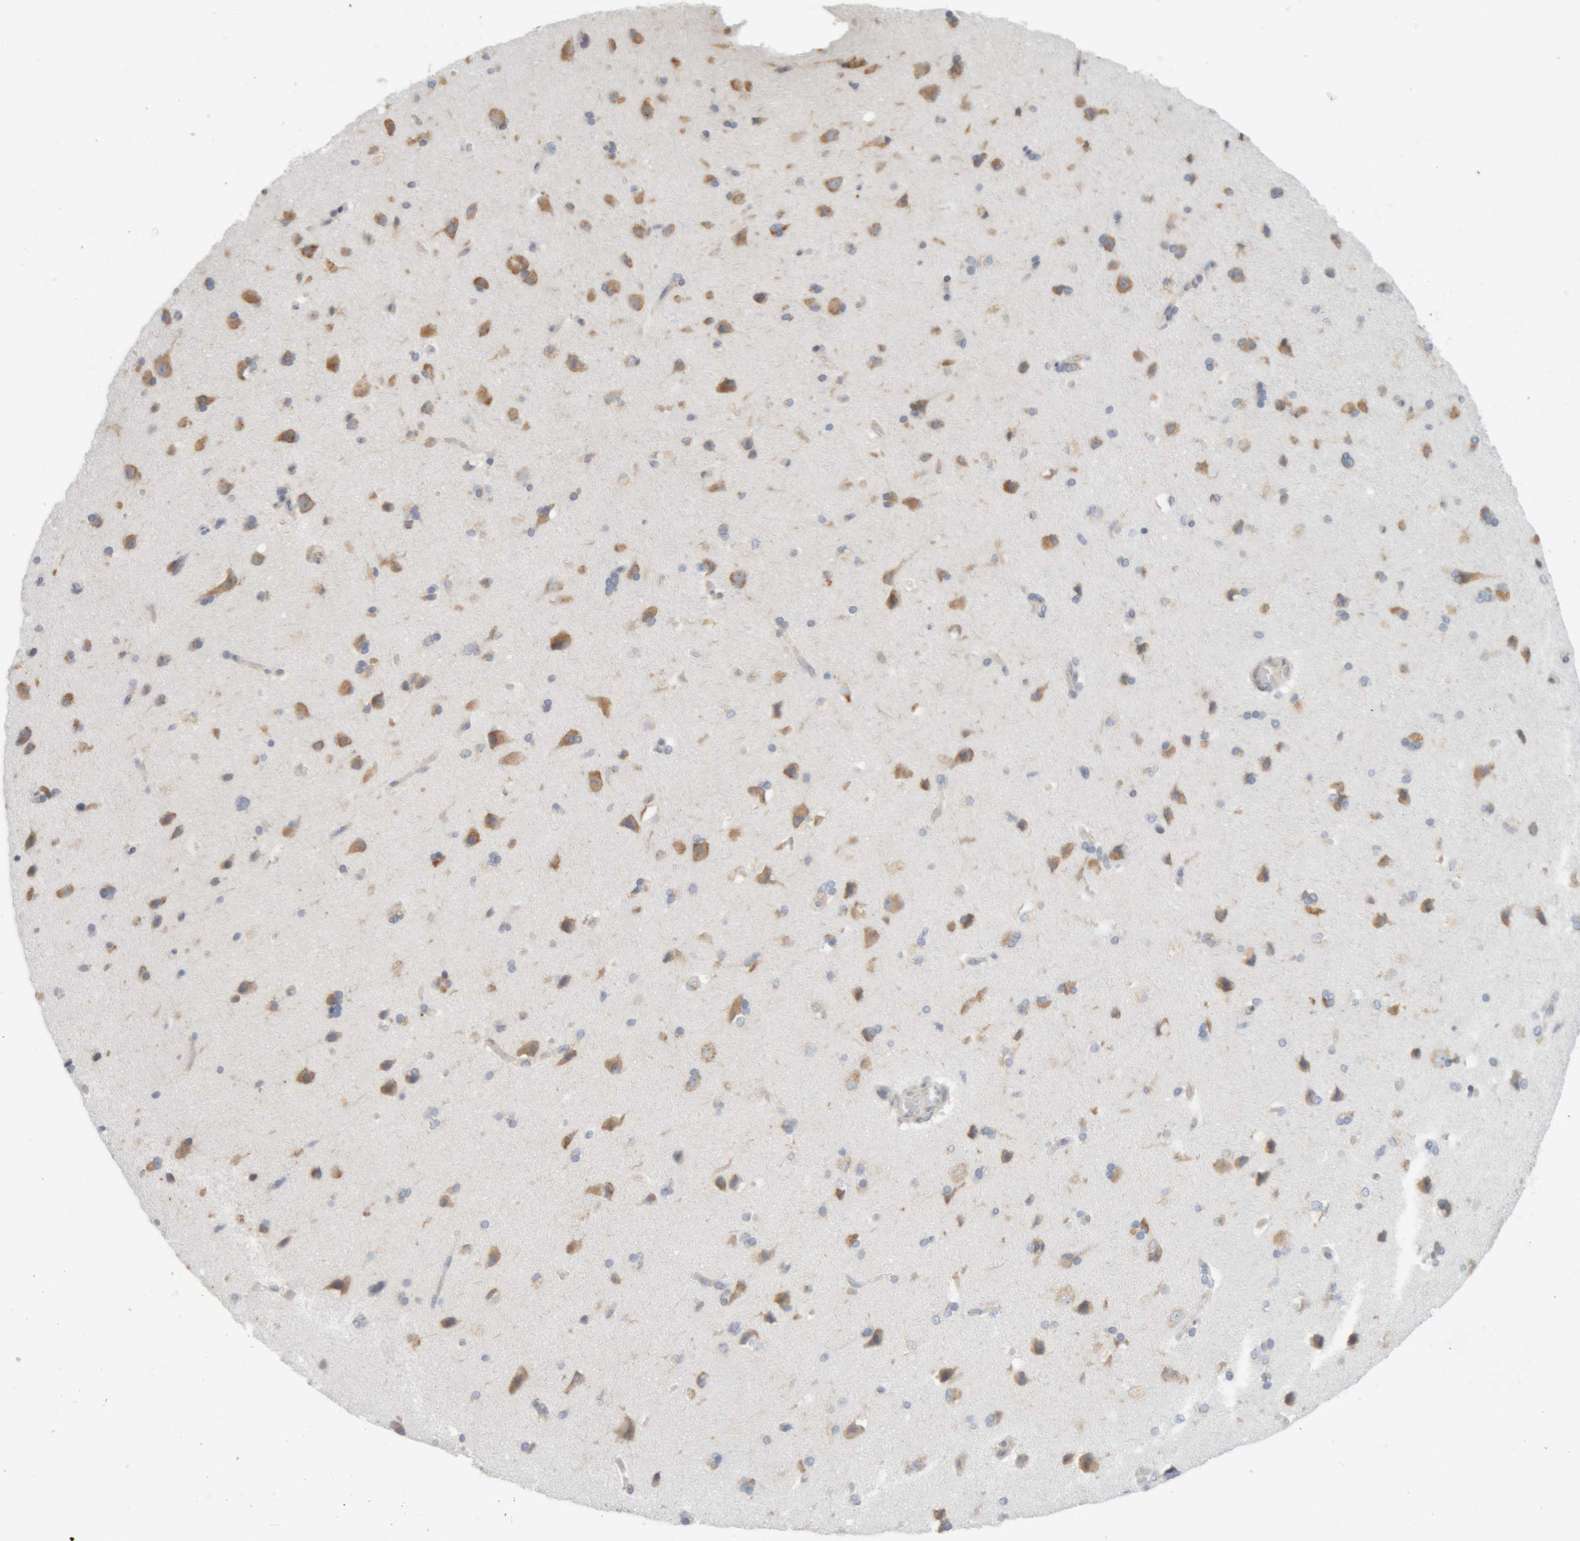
{"staining": {"intensity": "negative", "quantity": "none", "location": "none"}, "tissue": "cerebral cortex", "cell_type": "Endothelial cells", "image_type": "normal", "snomed": [{"axis": "morphology", "description": "Normal tissue, NOS"}, {"axis": "topography", "description": "Cerebral cortex"}], "caption": "An immunohistochemistry micrograph of normal cerebral cortex is shown. There is no staining in endothelial cells of cerebral cortex.", "gene": "RPN2", "patient": {"sex": "male", "age": 62}}